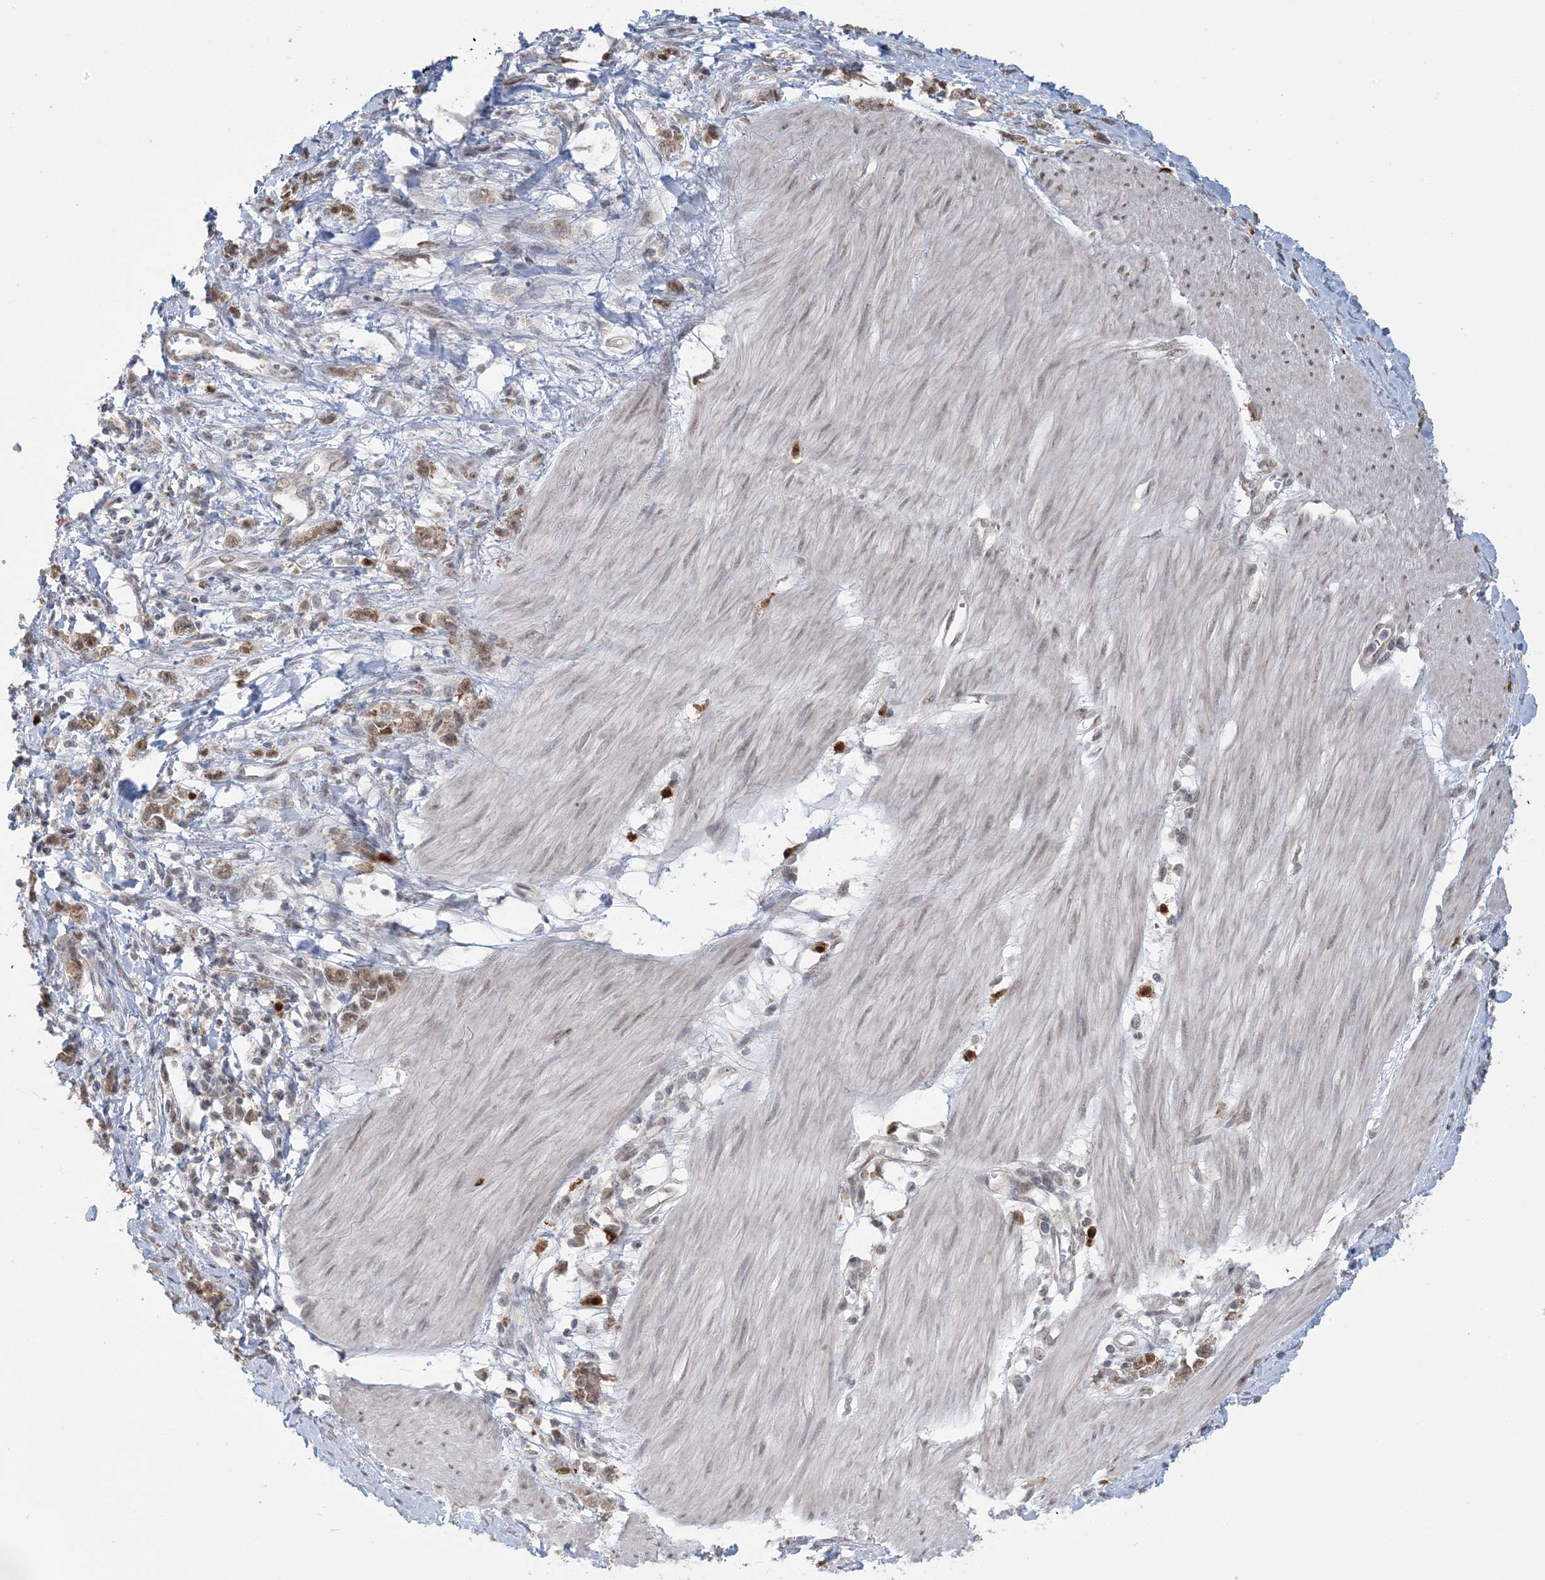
{"staining": {"intensity": "moderate", "quantity": ">75%", "location": "cytoplasmic/membranous"}, "tissue": "stomach cancer", "cell_type": "Tumor cells", "image_type": "cancer", "snomed": [{"axis": "morphology", "description": "Adenocarcinoma, NOS"}, {"axis": "topography", "description": "Stomach"}], "caption": "Tumor cells display medium levels of moderate cytoplasmic/membranous positivity in approximately >75% of cells in stomach cancer.", "gene": "TRMT10C", "patient": {"sex": "female", "age": 76}}